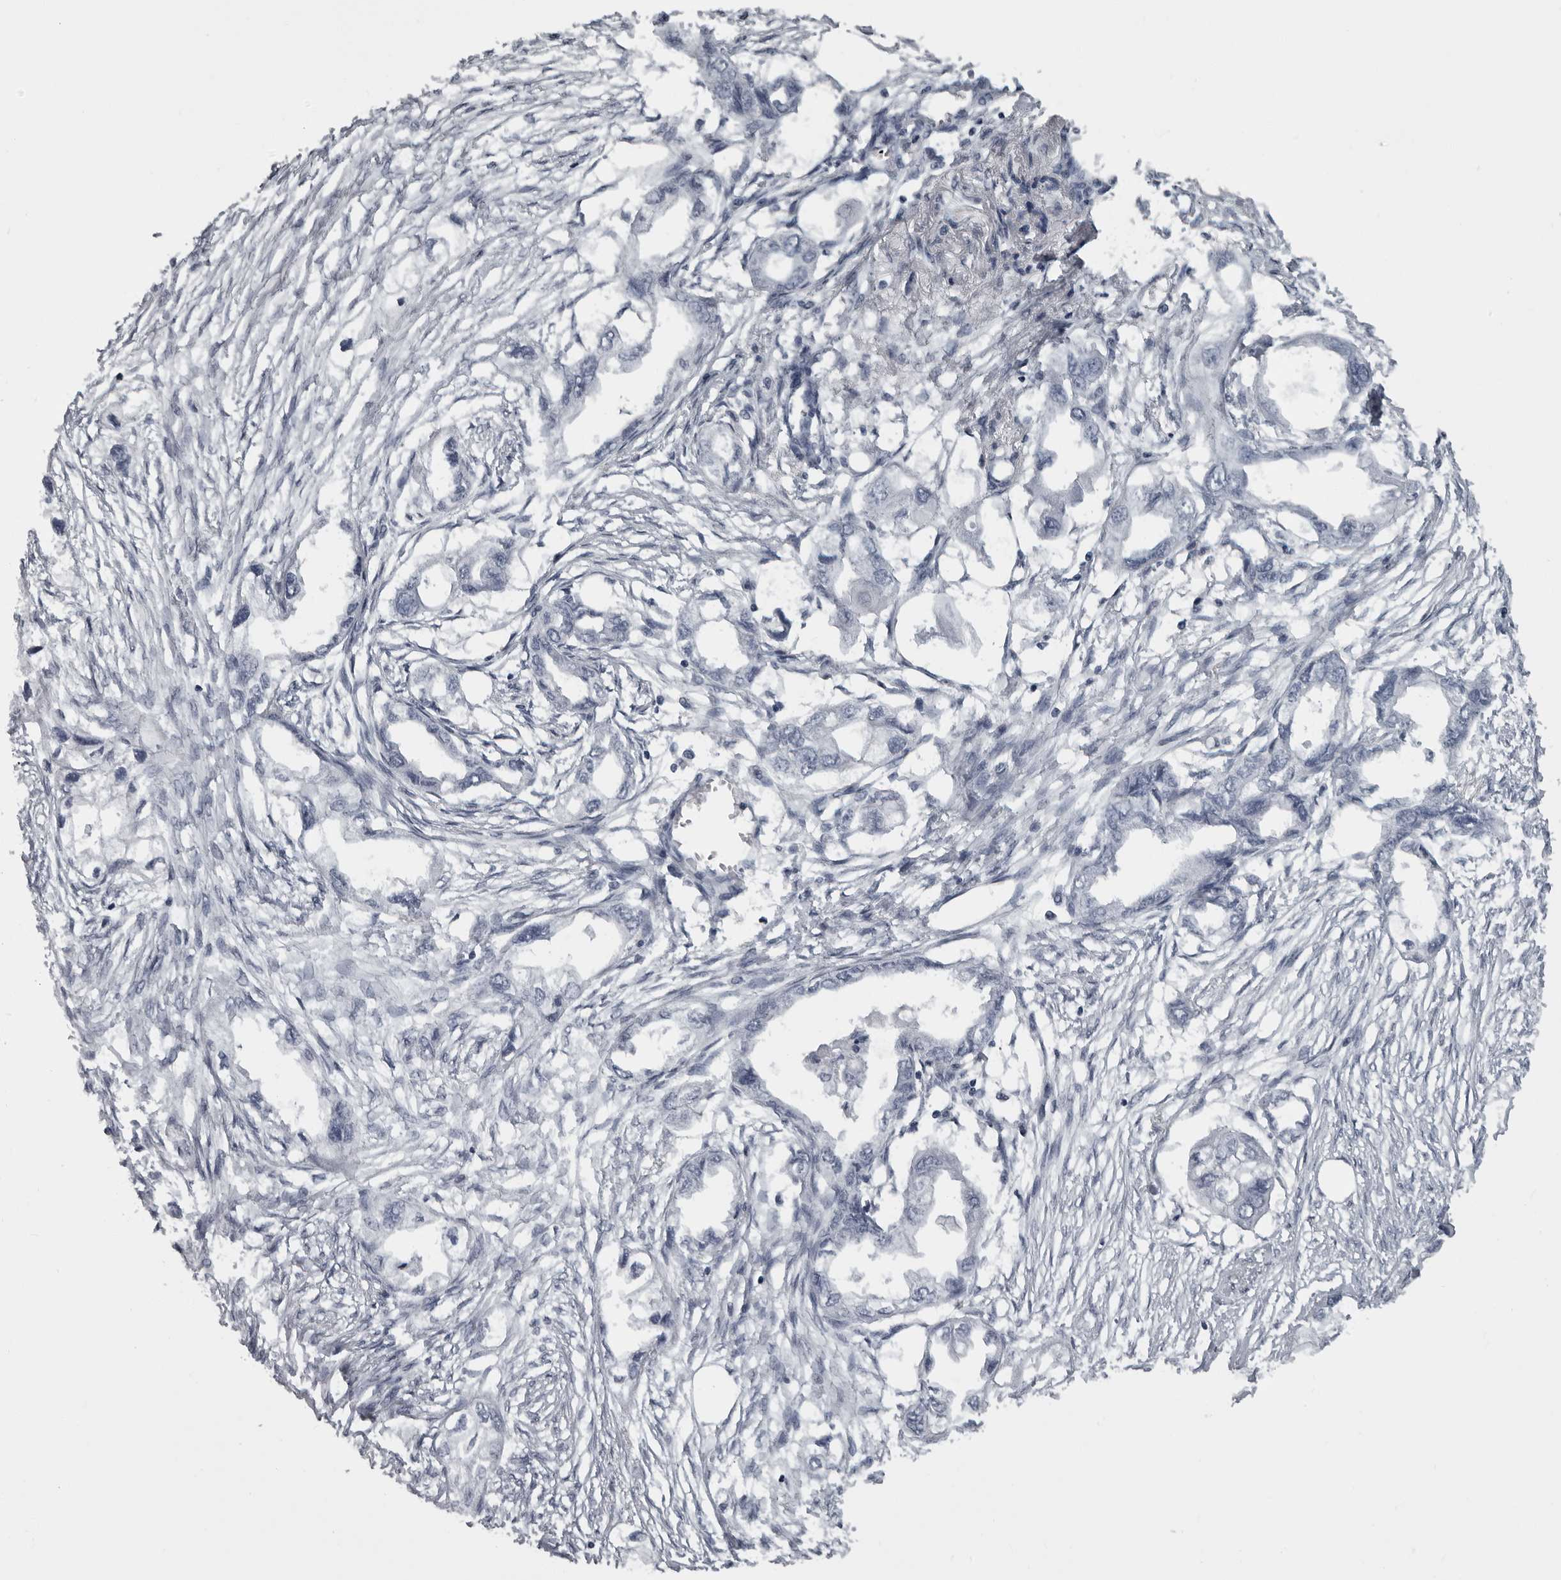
{"staining": {"intensity": "negative", "quantity": "none", "location": "none"}, "tissue": "endometrial cancer", "cell_type": "Tumor cells", "image_type": "cancer", "snomed": [{"axis": "morphology", "description": "Adenocarcinoma, NOS"}, {"axis": "morphology", "description": "Adenocarcinoma, metastatic, NOS"}, {"axis": "topography", "description": "Adipose tissue"}, {"axis": "topography", "description": "Endometrium"}], "caption": "Tumor cells show no significant protein expression in metastatic adenocarcinoma (endometrial).", "gene": "LZIC", "patient": {"sex": "female", "age": 67}}